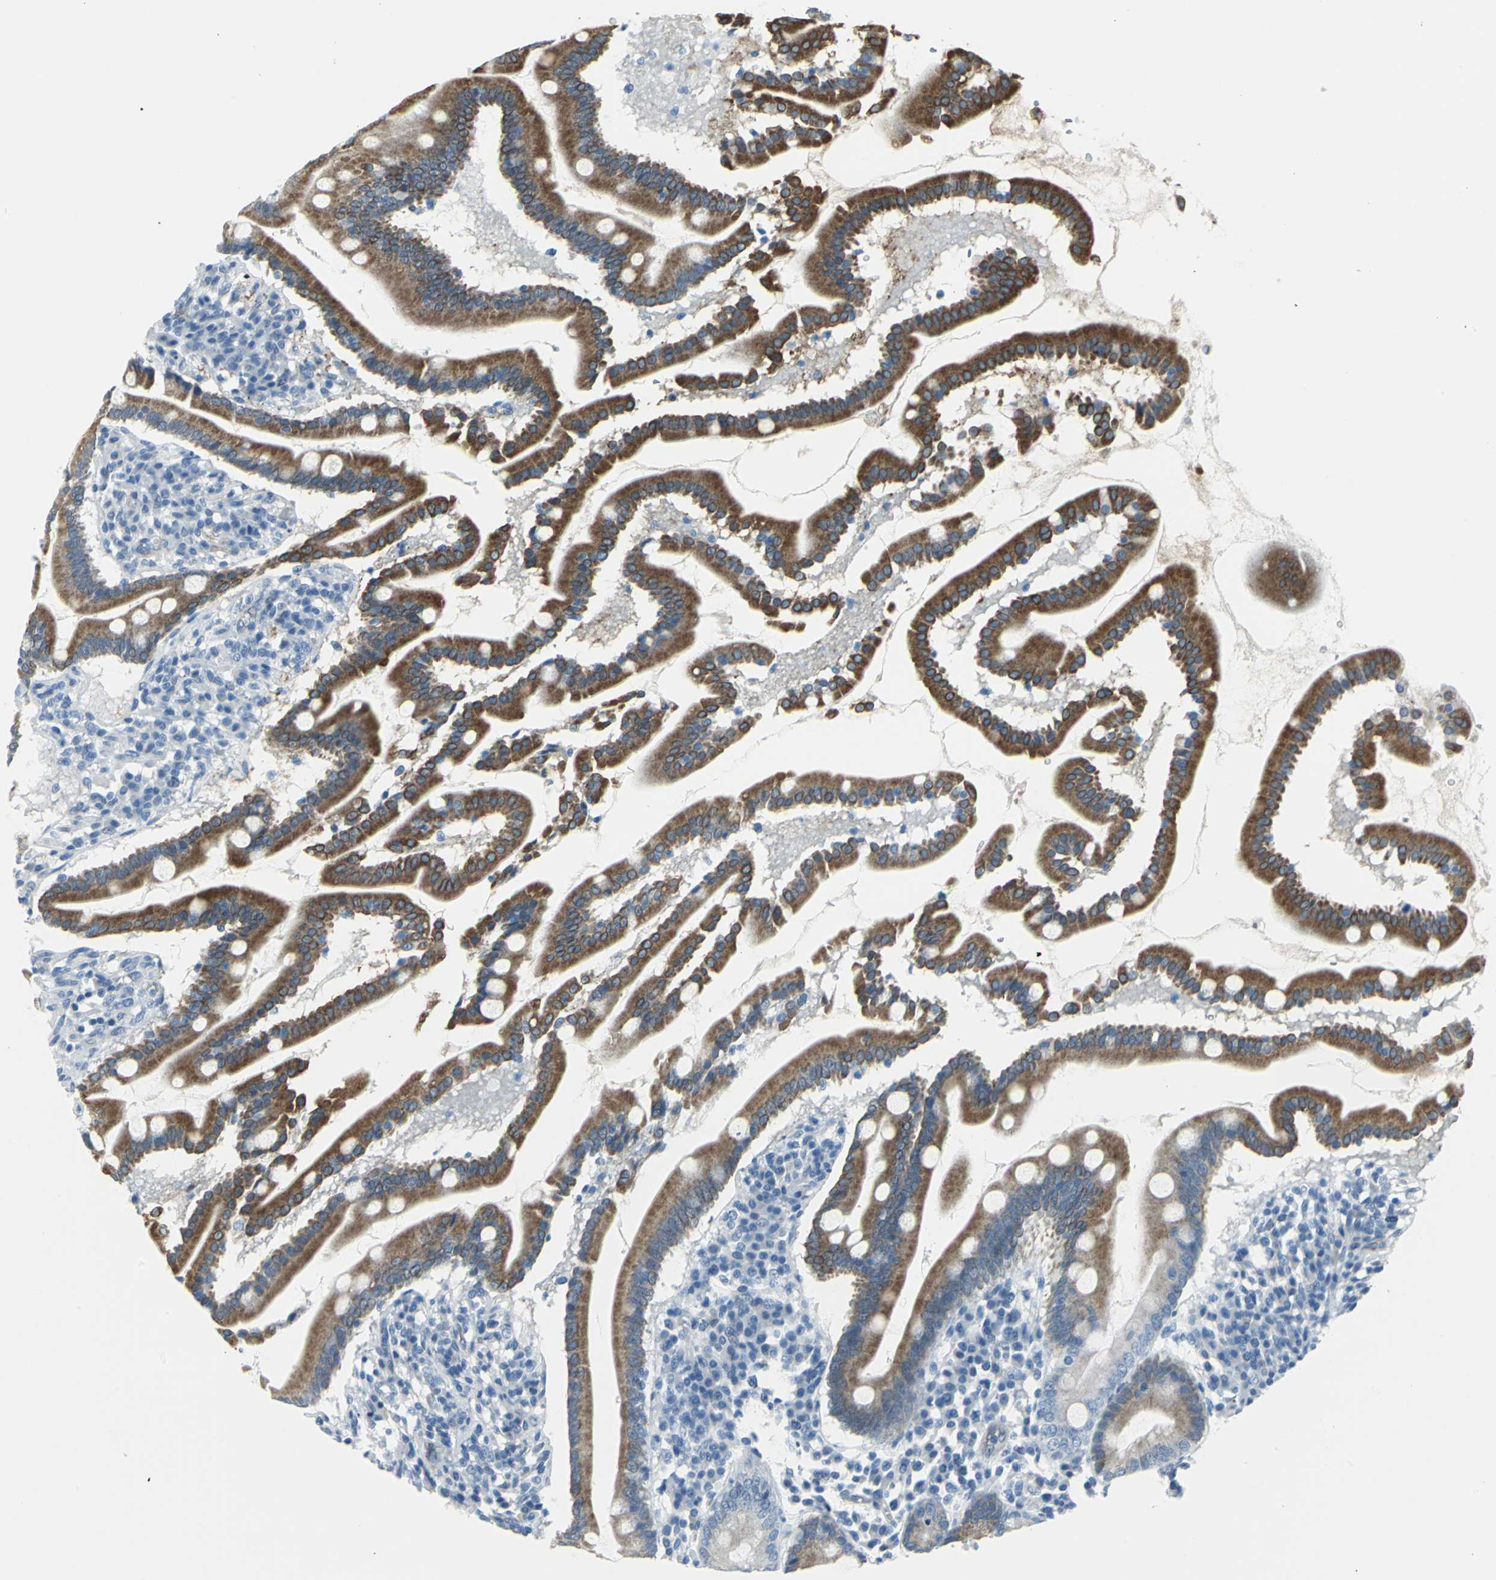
{"staining": {"intensity": "strong", "quantity": ">75%", "location": "cytoplasmic/membranous"}, "tissue": "duodenum", "cell_type": "Glandular cells", "image_type": "normal", "snomed": [{"axis": "morphology", "description": "Normal tissue, NOS"}, {"axis": "topography", "description": "Duodenum"}], "caption": "Glandular cells display high levels of strong cytoplasmic/membranous positivity in about >75% of cells in benign human duodenum. (Brightfield microscopy of DAB IHC at high magnification).", "gene": "CYB5A", "patient": {"sex": "male", "age": 50}}